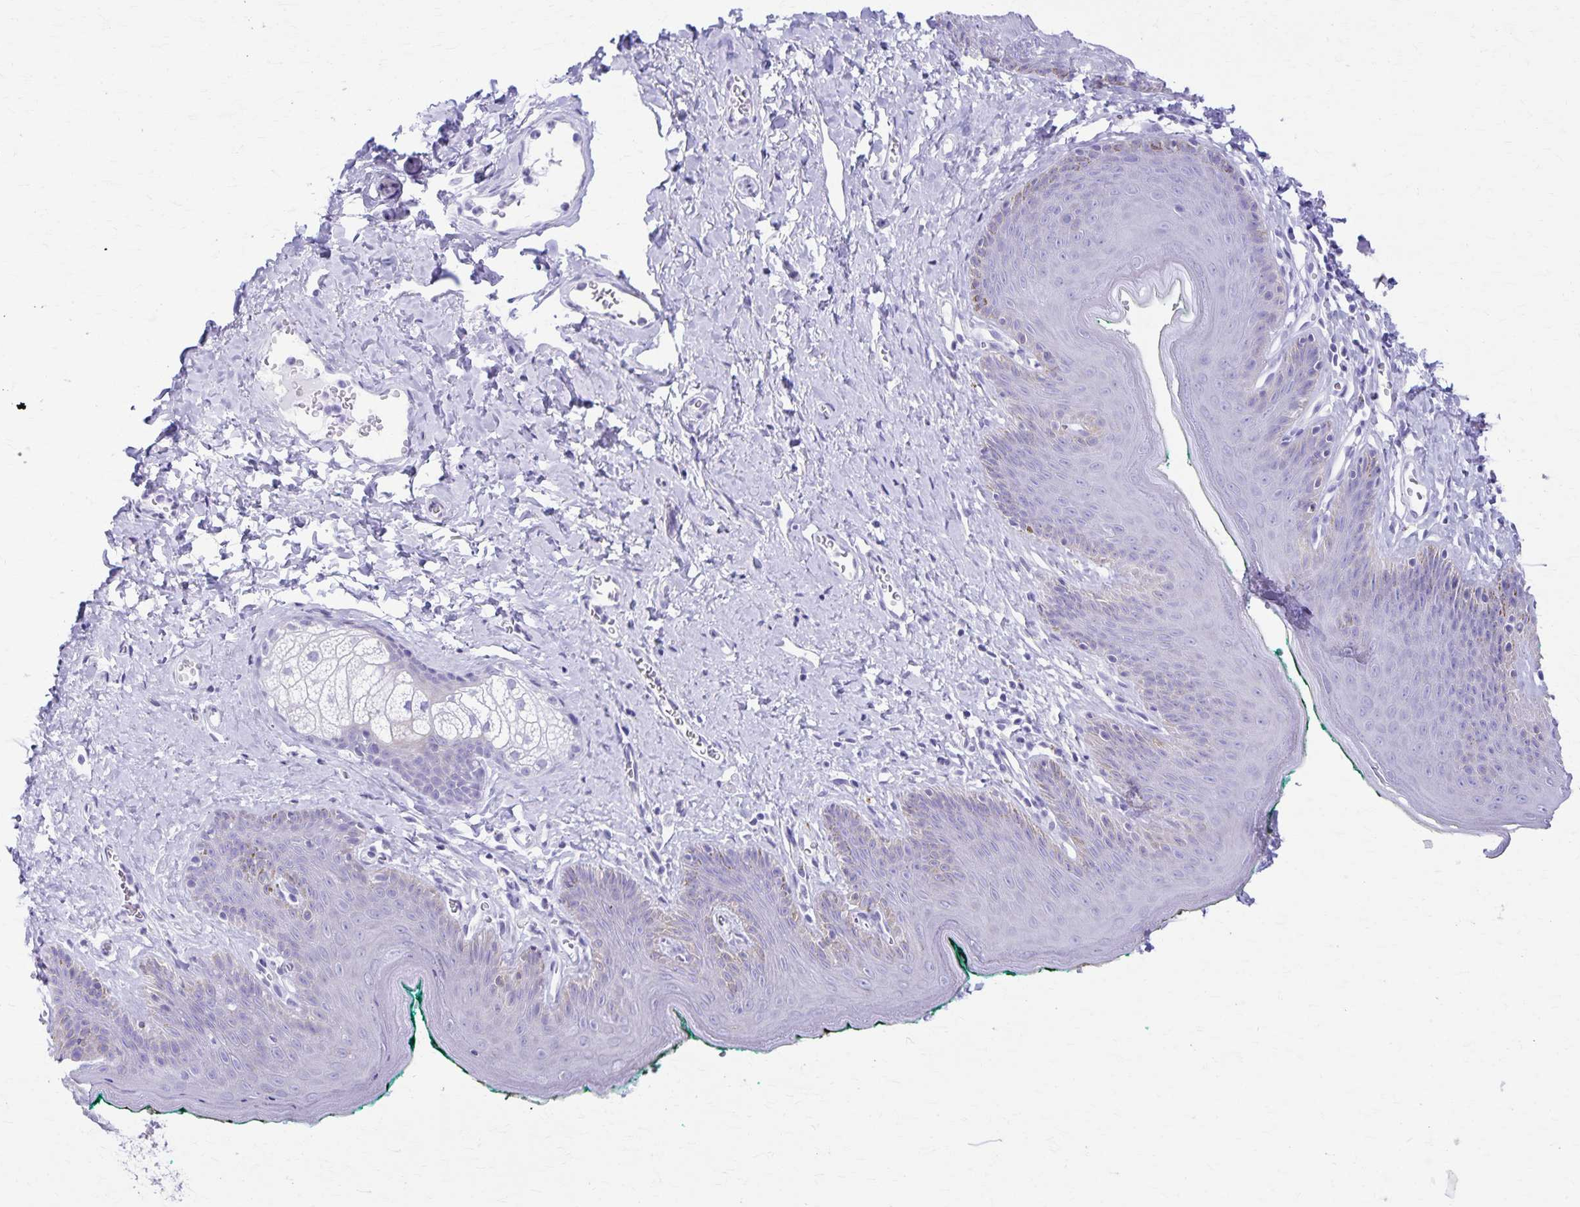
{"staining": {"intensity": "negative", "quantity": "none", "location": "none"}, "tissue": "skin", "cell_type": "Epidermal cells", "image_type": "normal", "snomed": [{"axis": "morphology", "description": "Normal tissue, NOS"}, {"axis": "topography", "description": "Vulva"}, {"axis": "topography", "description": "Peripheral nerve tissue"}], "caption": "Immunohistochemical staining of benign skin reveals no significant staining in epidermal cells.", "gene": "DEFA5", "patient": {"sex": "female", "age": 66}}